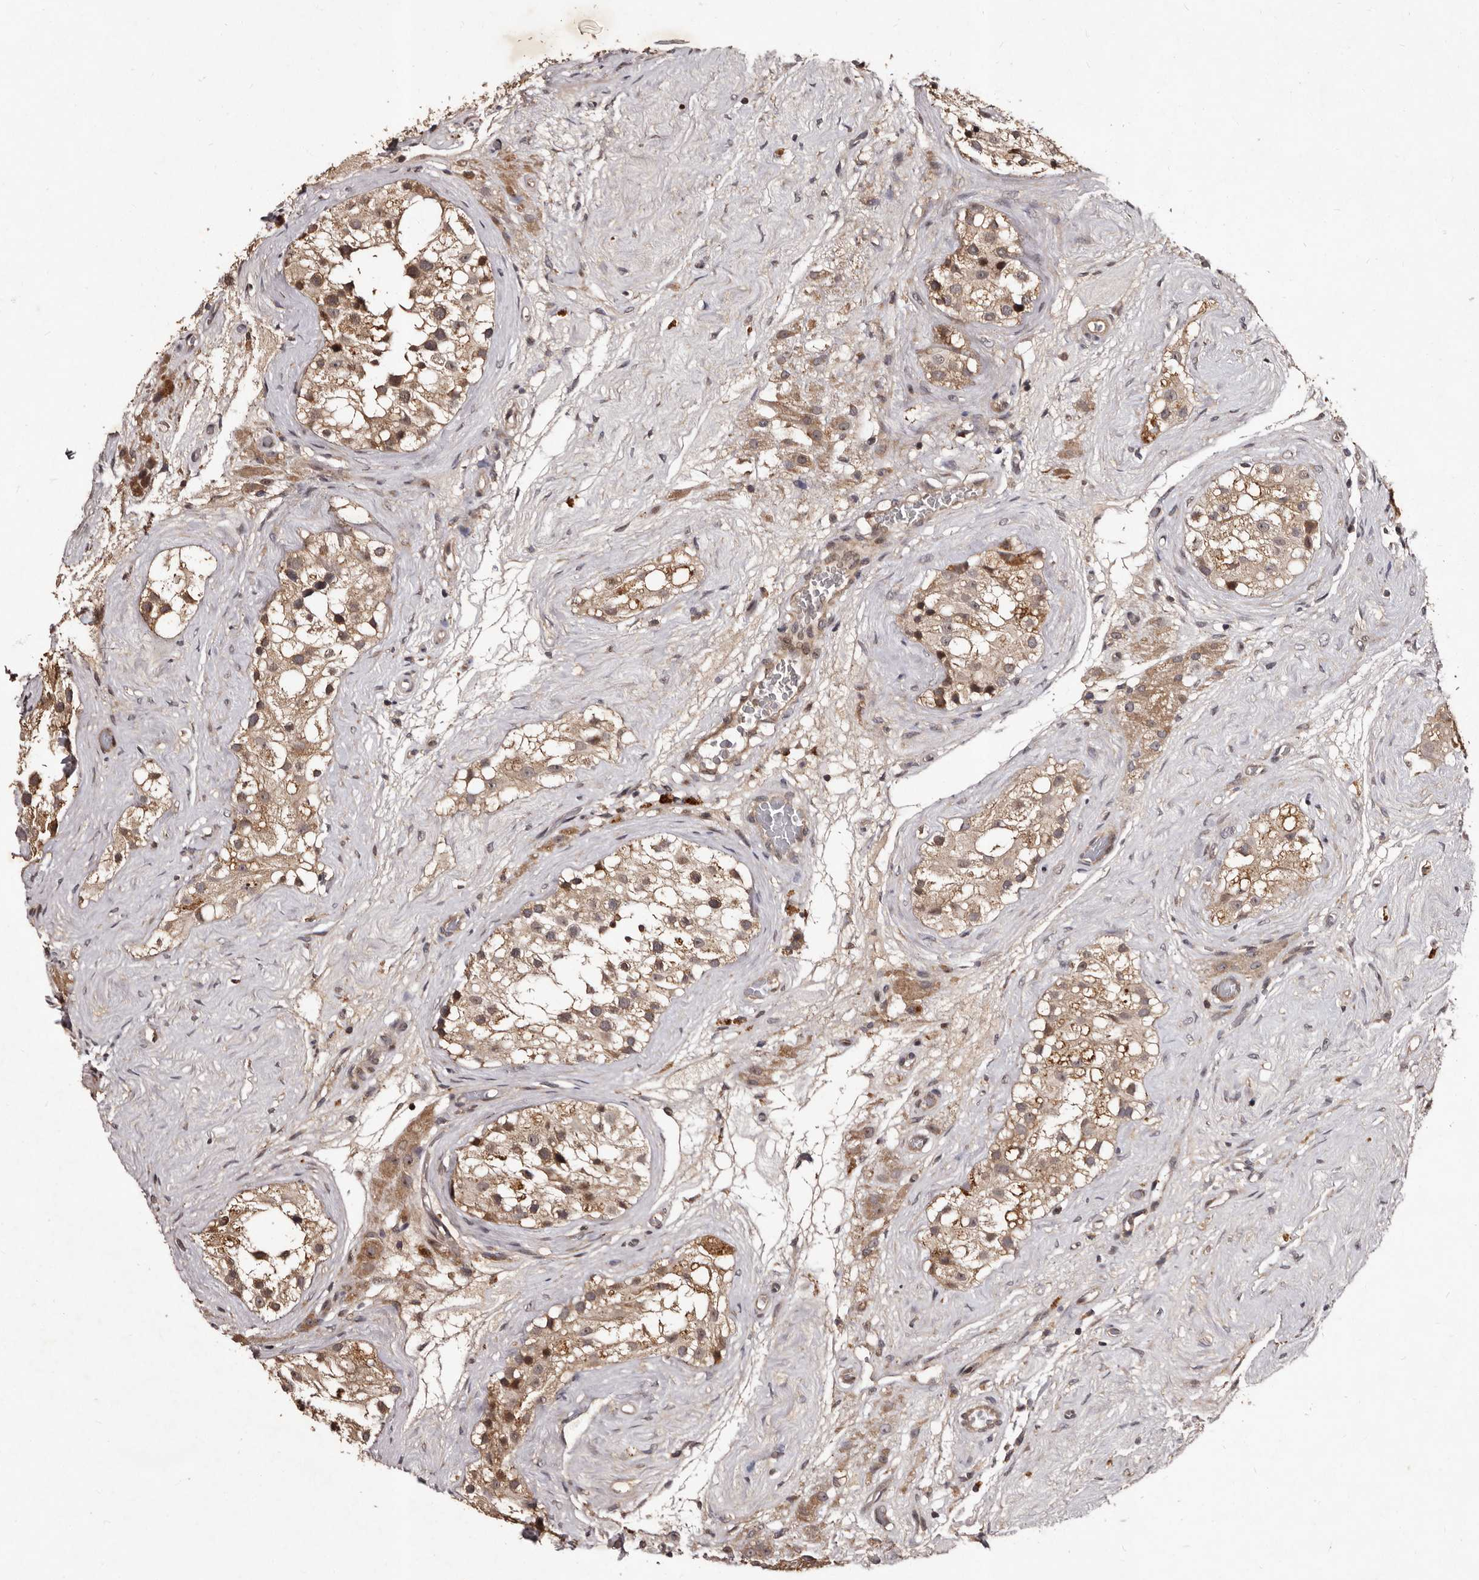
{"staining": {"intensity": "moderate", "quantity": ">75%", "location": "cytoplasmic/membranous"}, "tissue": "testis", "cell_type": "Cells in seminiferous ducts", "image_type": "normal", "snomed": [{"axis": "morphology", "description": "Normal tissue, NOS"}, {"axis": "morphology", "description": "Seminoma, NOS"}, {"axis": "topography", "description": "Testis"}], "caption": "A brown stain shows moderate cytoplasmic/membranous positivity of a protein in cells in seminiferous ducts of normal human testis. The protein is stained brown, and the nuclei are stained in blue (DAB IHC with brightfield microscopy, high magnification).", "gene": "MKRN3", "patient": {"sex": "male", "age": 71}}